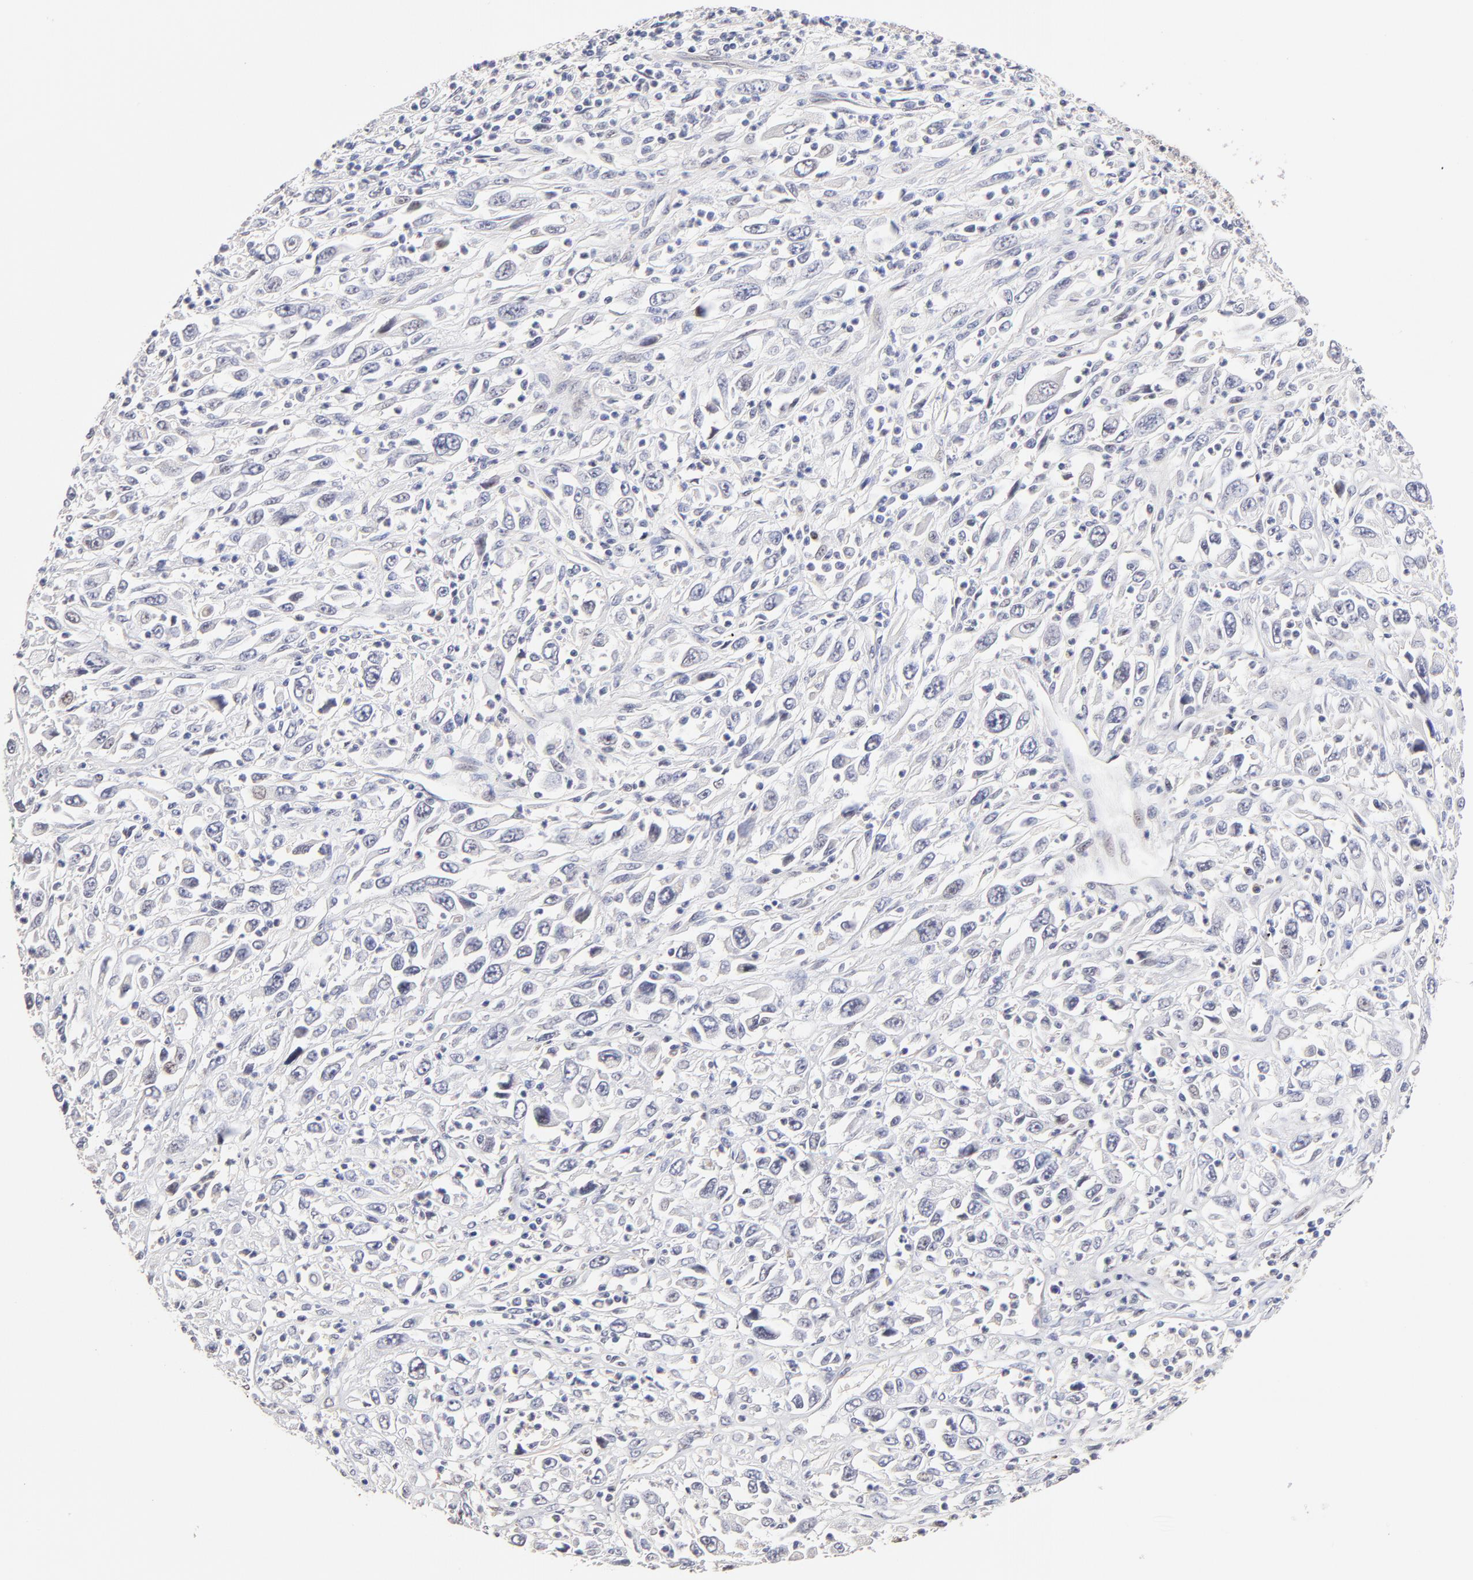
{"staining": {"intensity": "negative", "quantity": "none", "location": "none"}, "tissue": "melanoma", "cell_type": "Tumor cells", "image_type": "cancer", "snomed": [{"axis": "morphology", "description": "Malignant melanoma, Metastatic site"}, {"axis": "topography", "description": "Skin"}], "caption": "This micrograph is of melanoma stained with immunohistochemistry (IHC) to label a protein in brown with the nuclei are counter-stained blue. There is no expression in tumor cells.", "gene": "ZNF10", "patient": {"sex": "female", "age": 56}}